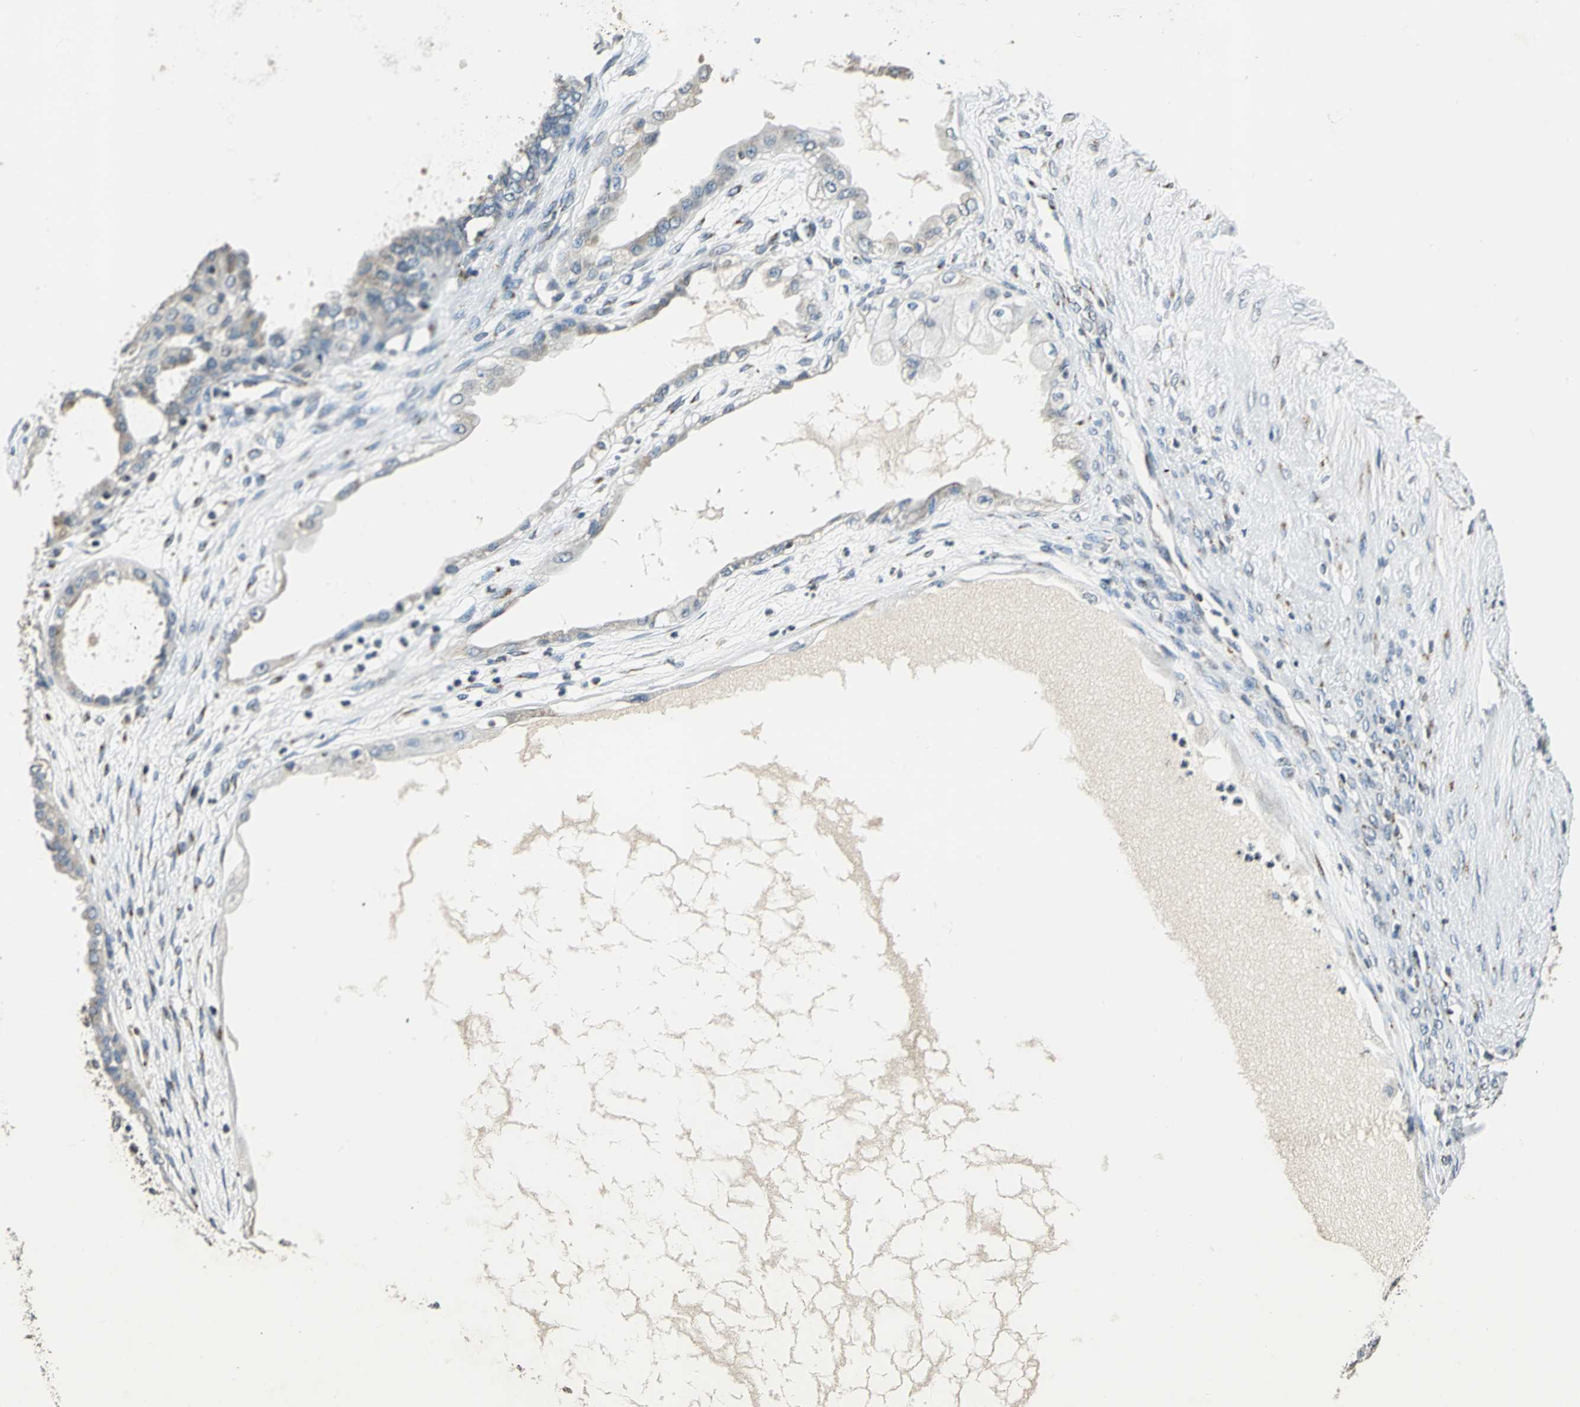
{"staining": {"intensity": "weak", "quantity": "25%-75%", "location": "cytoplasmic/membranous"}, "tissue": "ovarian cancer", "cell_type": "Tumor cells", "image_type": "cancer", "snomed": [{"axis": "morphology", "description": "Carcinoma, NOS"}, {"axis": "morphology", "description": "Carcinoma, endometroid"}, {"axis": "topography", "description": "Ovary"}], "caption": "A photomicrograph of human ovarian cancer stained for a protein shows weak cytoplasmic/membranous brown staining in tumor cells.", "gene": "TMEM115", "patient": {"sex": "female", "age": 50}}